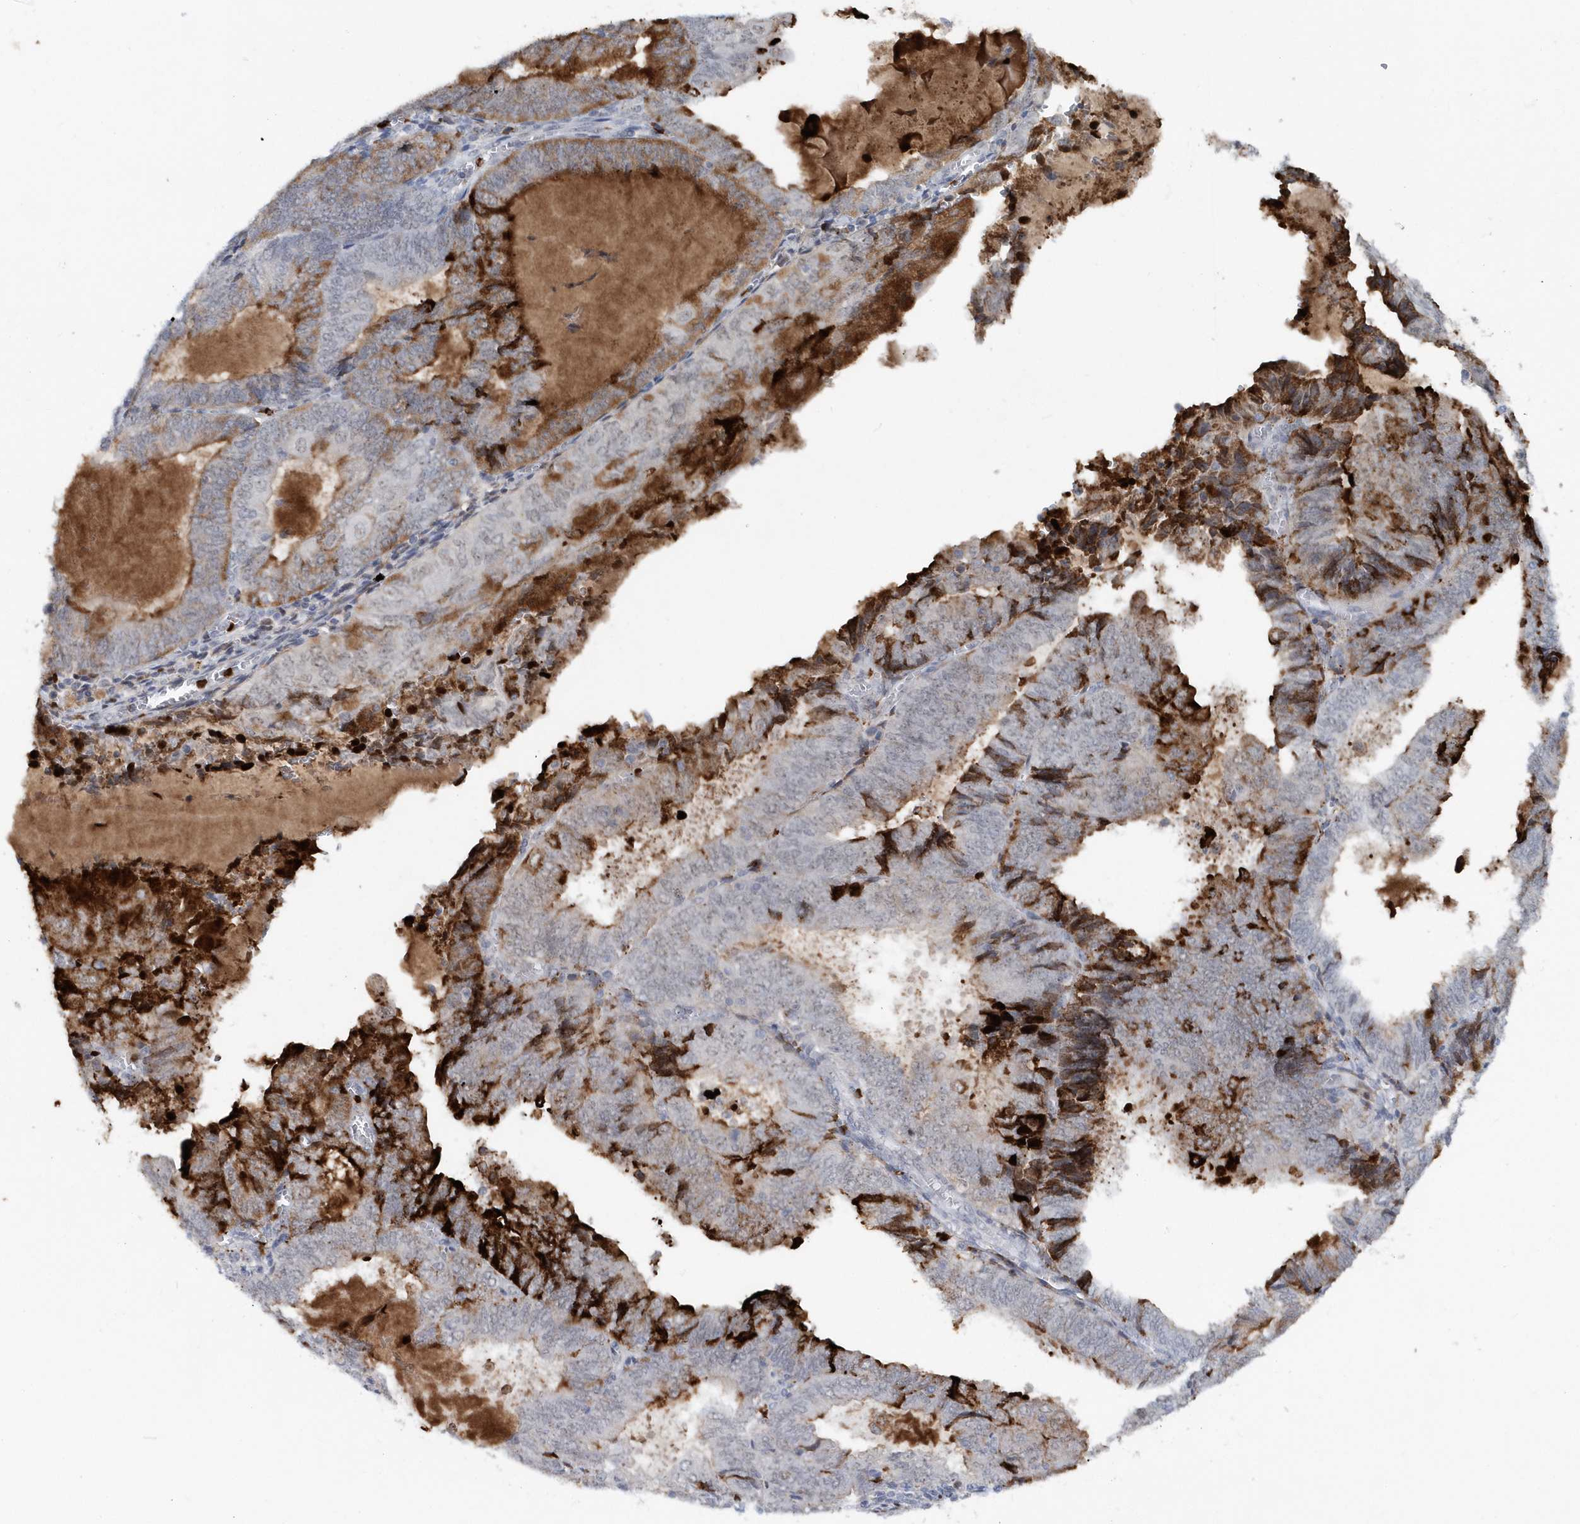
{"staining": {"intensity": "strong", "quantity": "<25%", "location": "cytoplasmic/membranous"}, "tissue": "endometrial cancer", "cell_type": "Tumor cells", "image_type": "cancer", "snomed": [{"axis": "morphology", "description": "Adenocarcinoma, NOS"}, {"axis": "topography", "description": "Endometrium"}], "caption": "Endometrial cancer stained for a protein shows strong cytoplasmic/membranous positivity in tumor cells.", "gene": "ASCL4", "patient": {"sex": "female", "age": 81}}